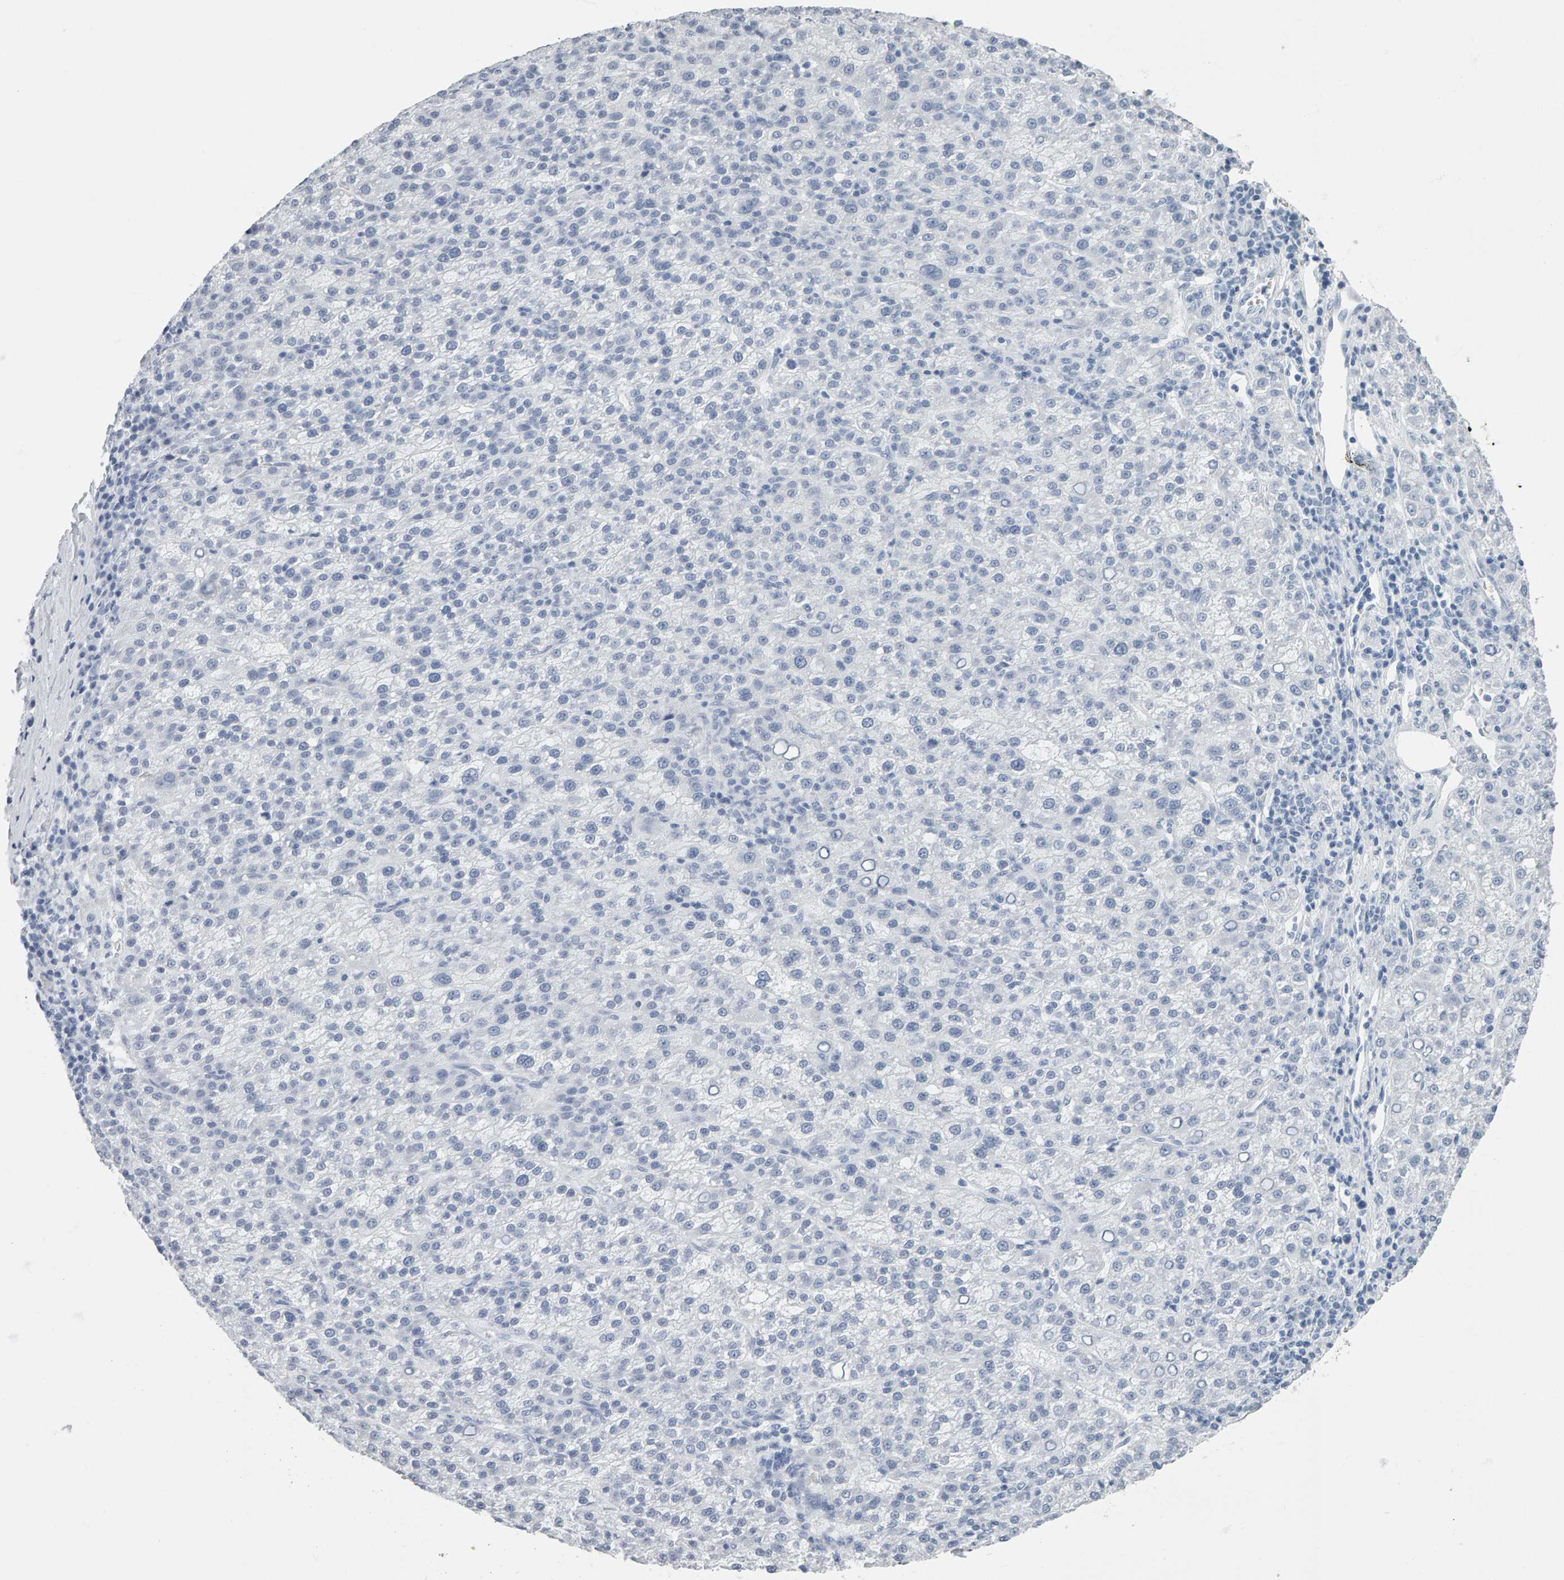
{"staining": {"intensity": "negative", "quantity": "none", "location": "none"}, "tissue": "liver cancer", "cell_type": "Tumor cells", "image_type": "cancer", "snomed": [{"axis": "morphology", "description": "Carcinoma, Hepatocellular, NOS"}, {"axis": "topography", "description": "Liver"}], "caption": "A high-resolution image shows immunohistochemistry (IHC) staining of hepatocellular carcinoma (liver), which shows no significant expression in tumor cells. The staining is performed using DAB brown chromogen with nuclei counter-stained in using hematoxylin.", "gene": "SPACA3", "patient": {"sex": "female", "age": 58}}